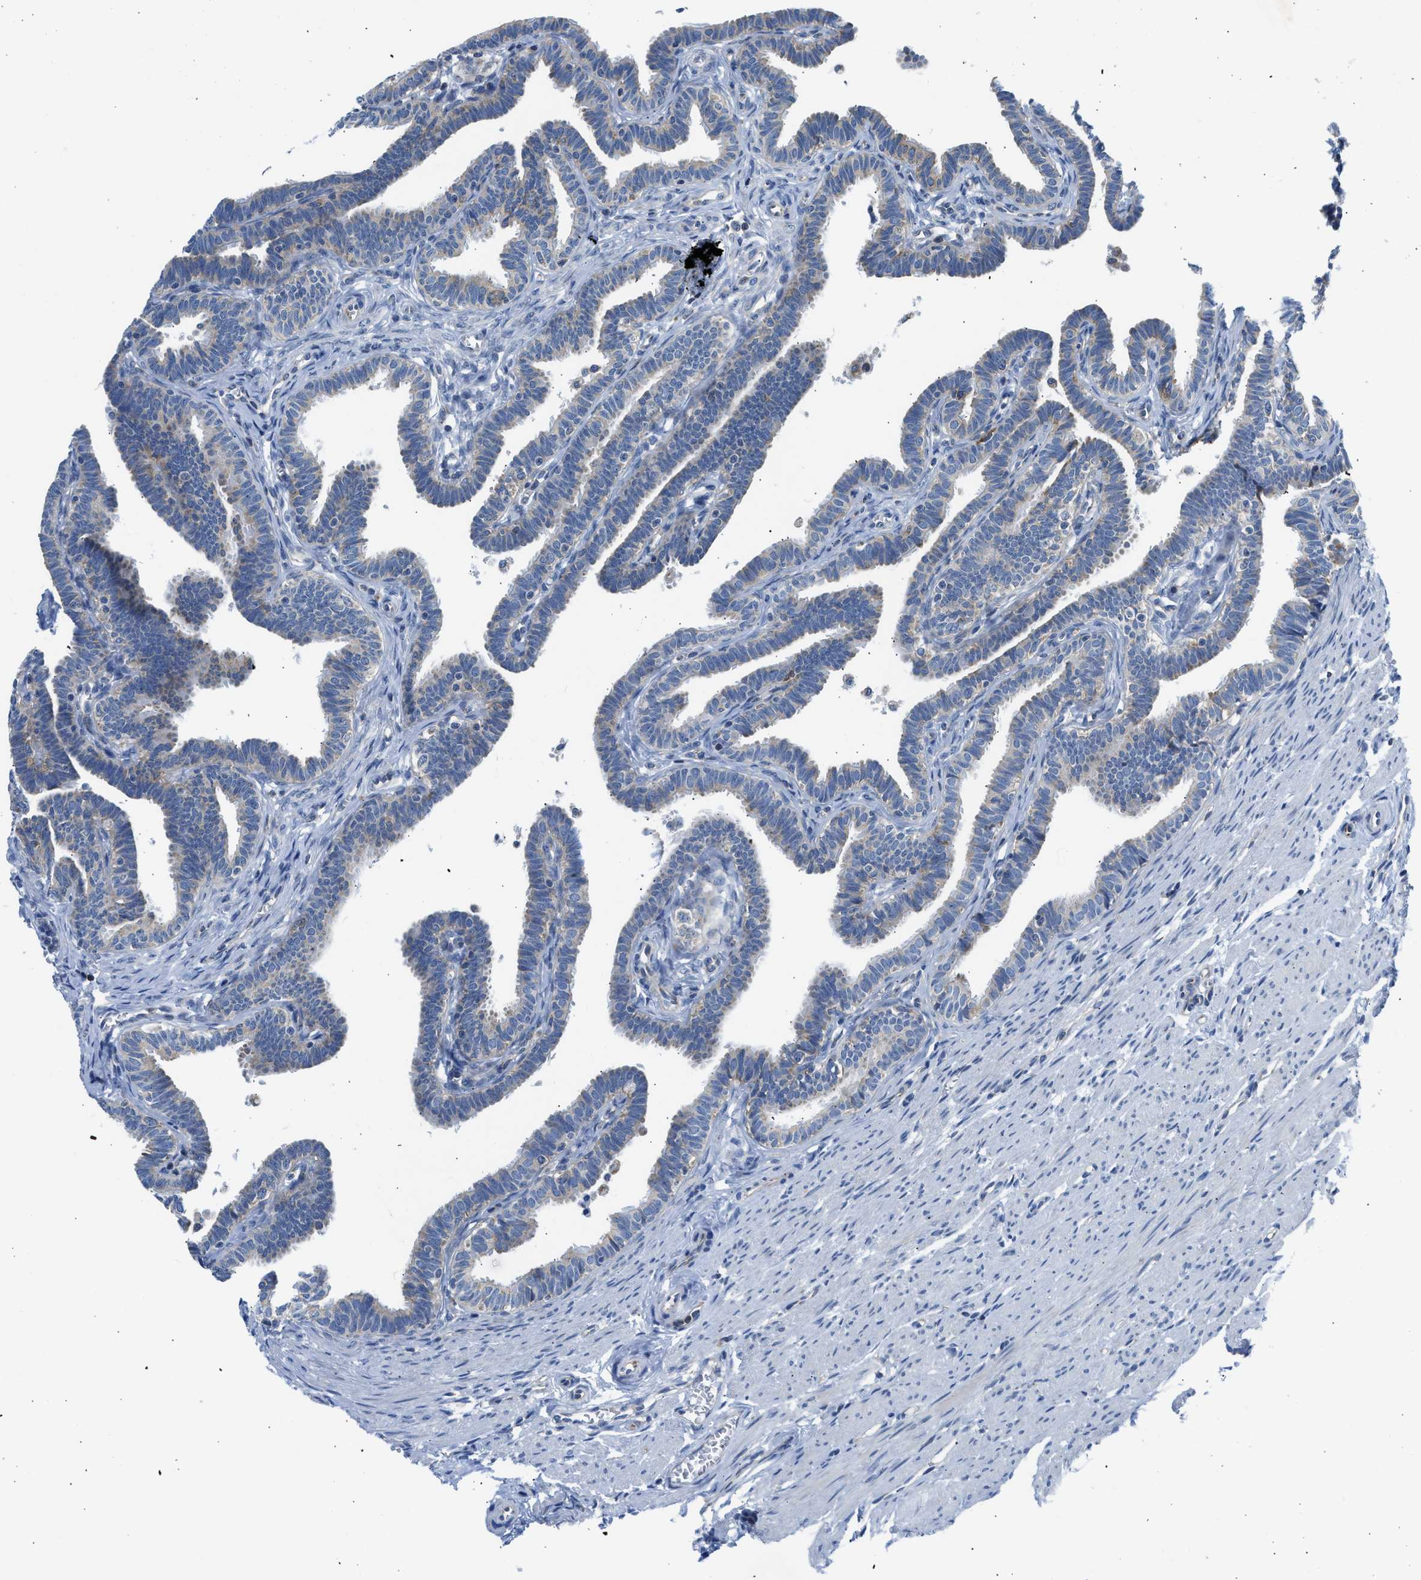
{"staining": {"intensity": "weak", "quantity": "<25%", "location": "cytoplasmic/membranous"}, "tissue": "fallopian tube", "cell_type": "Glandular cells", "image_type": "normal", "snomed": [{"axis": "morphology", "description": "Normal tissue, NOS"}, {"axis": "topography", "description": "Fallopian tube"}, {"axis": "topography", "description": "Ovary"}], "caption": "Immunohistochemistry (IHC) photomicrograph of benign human fallopian tube stained for a protein (brown), which demonstrates no positivity in glandular cells. (Brightfield microscopy of DAB immunohistochemistry (IHC) at high magnification).", "gene": "CAMKK2", "patient": {"sex": "female", "age": 23}}